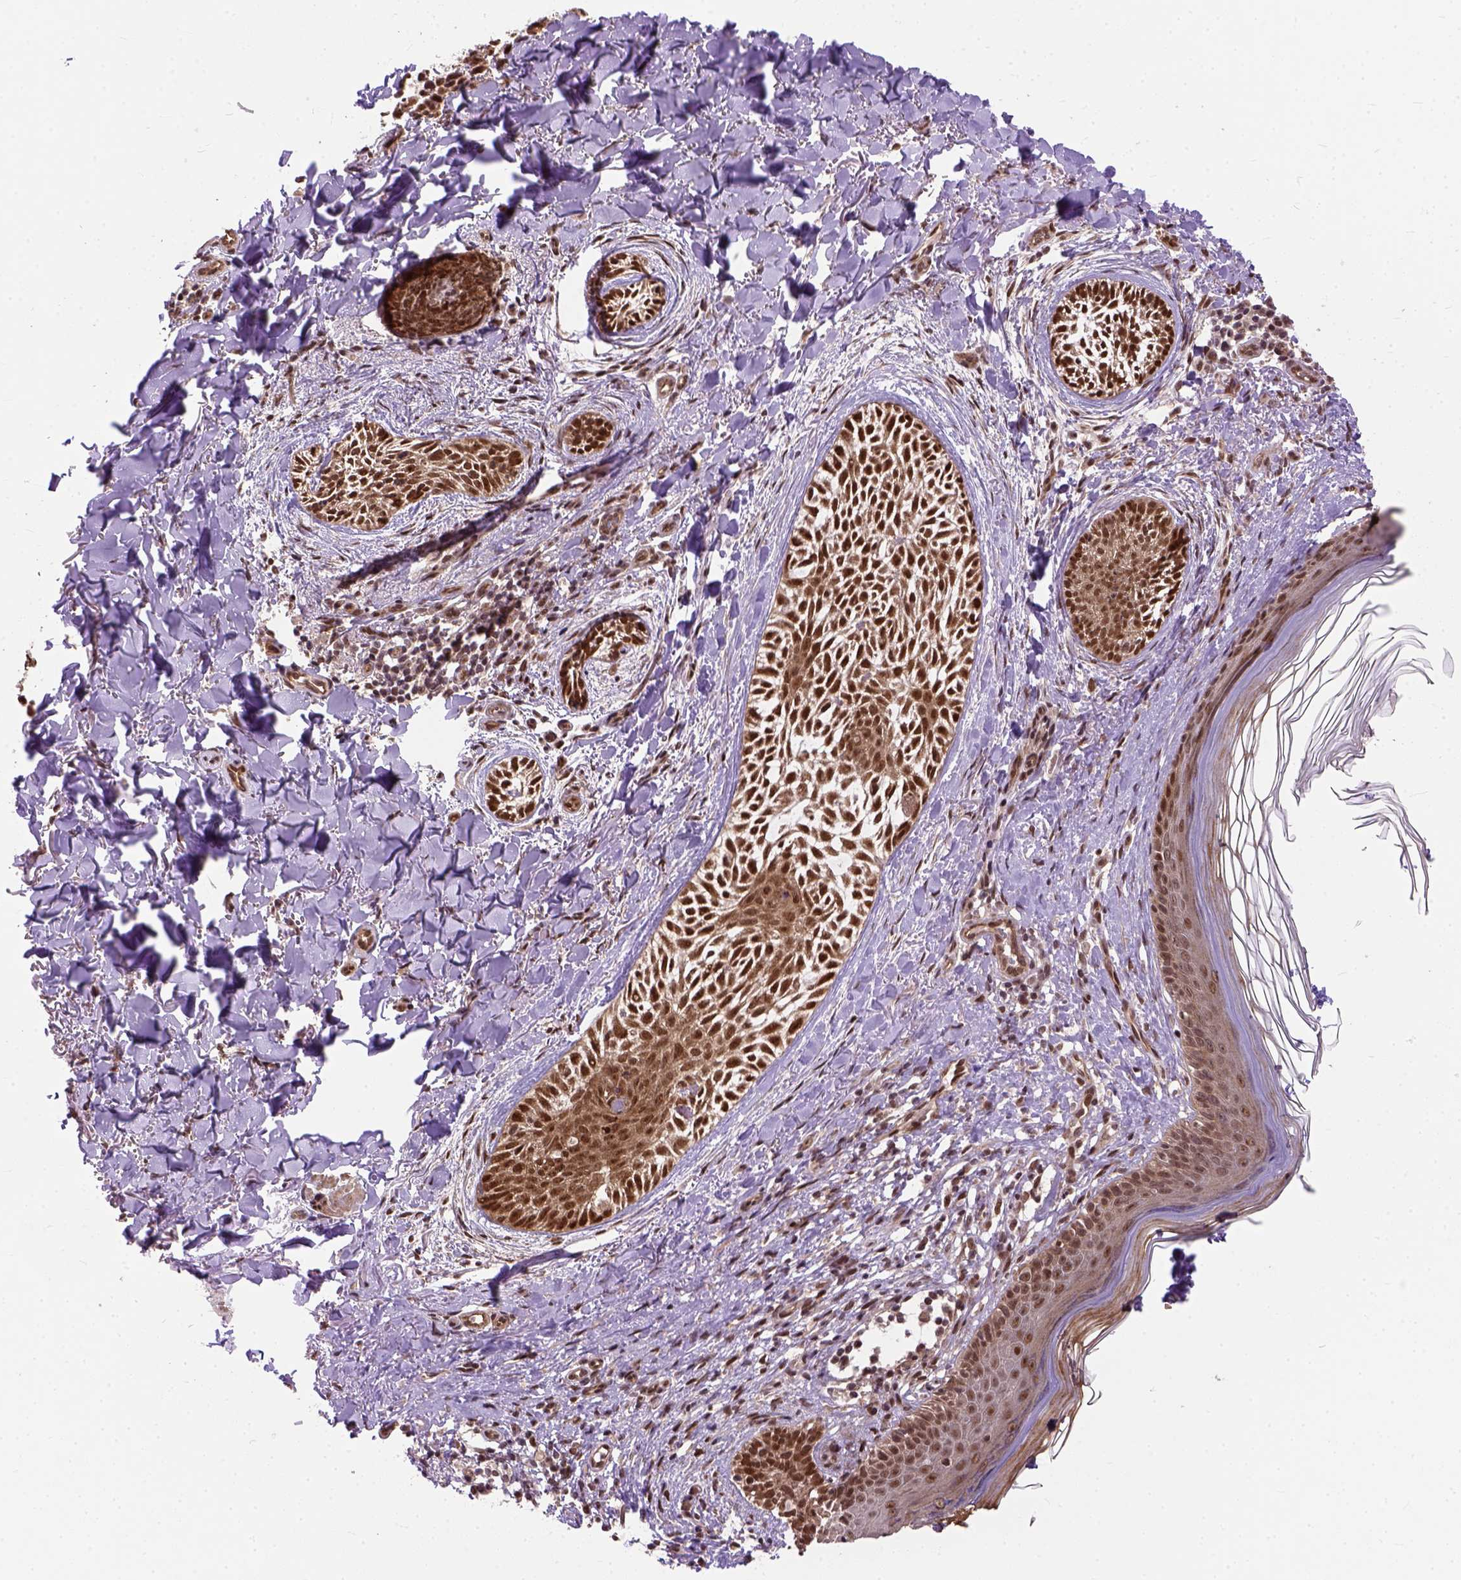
{"staining": {"intensity": "strong", "quantity": ">75%", "location": "nuclear"}, "tissue": "skin cancer", "cell_type": "Tumor cells", "image_type": "cancer", "snomed": [{"axis": "morphology", "description": "Basal cell carcinoma"}, {"axis": "topography", "description": "Skin"}], "caption": "Immunohistochemical staining of human basal cell carcinoma (skin) demonstrates high levels of strong nuclear staining in about >75% of tumor cells.", "gene": "ZNF630", "patient": {"sex": "female", "age": 68}}